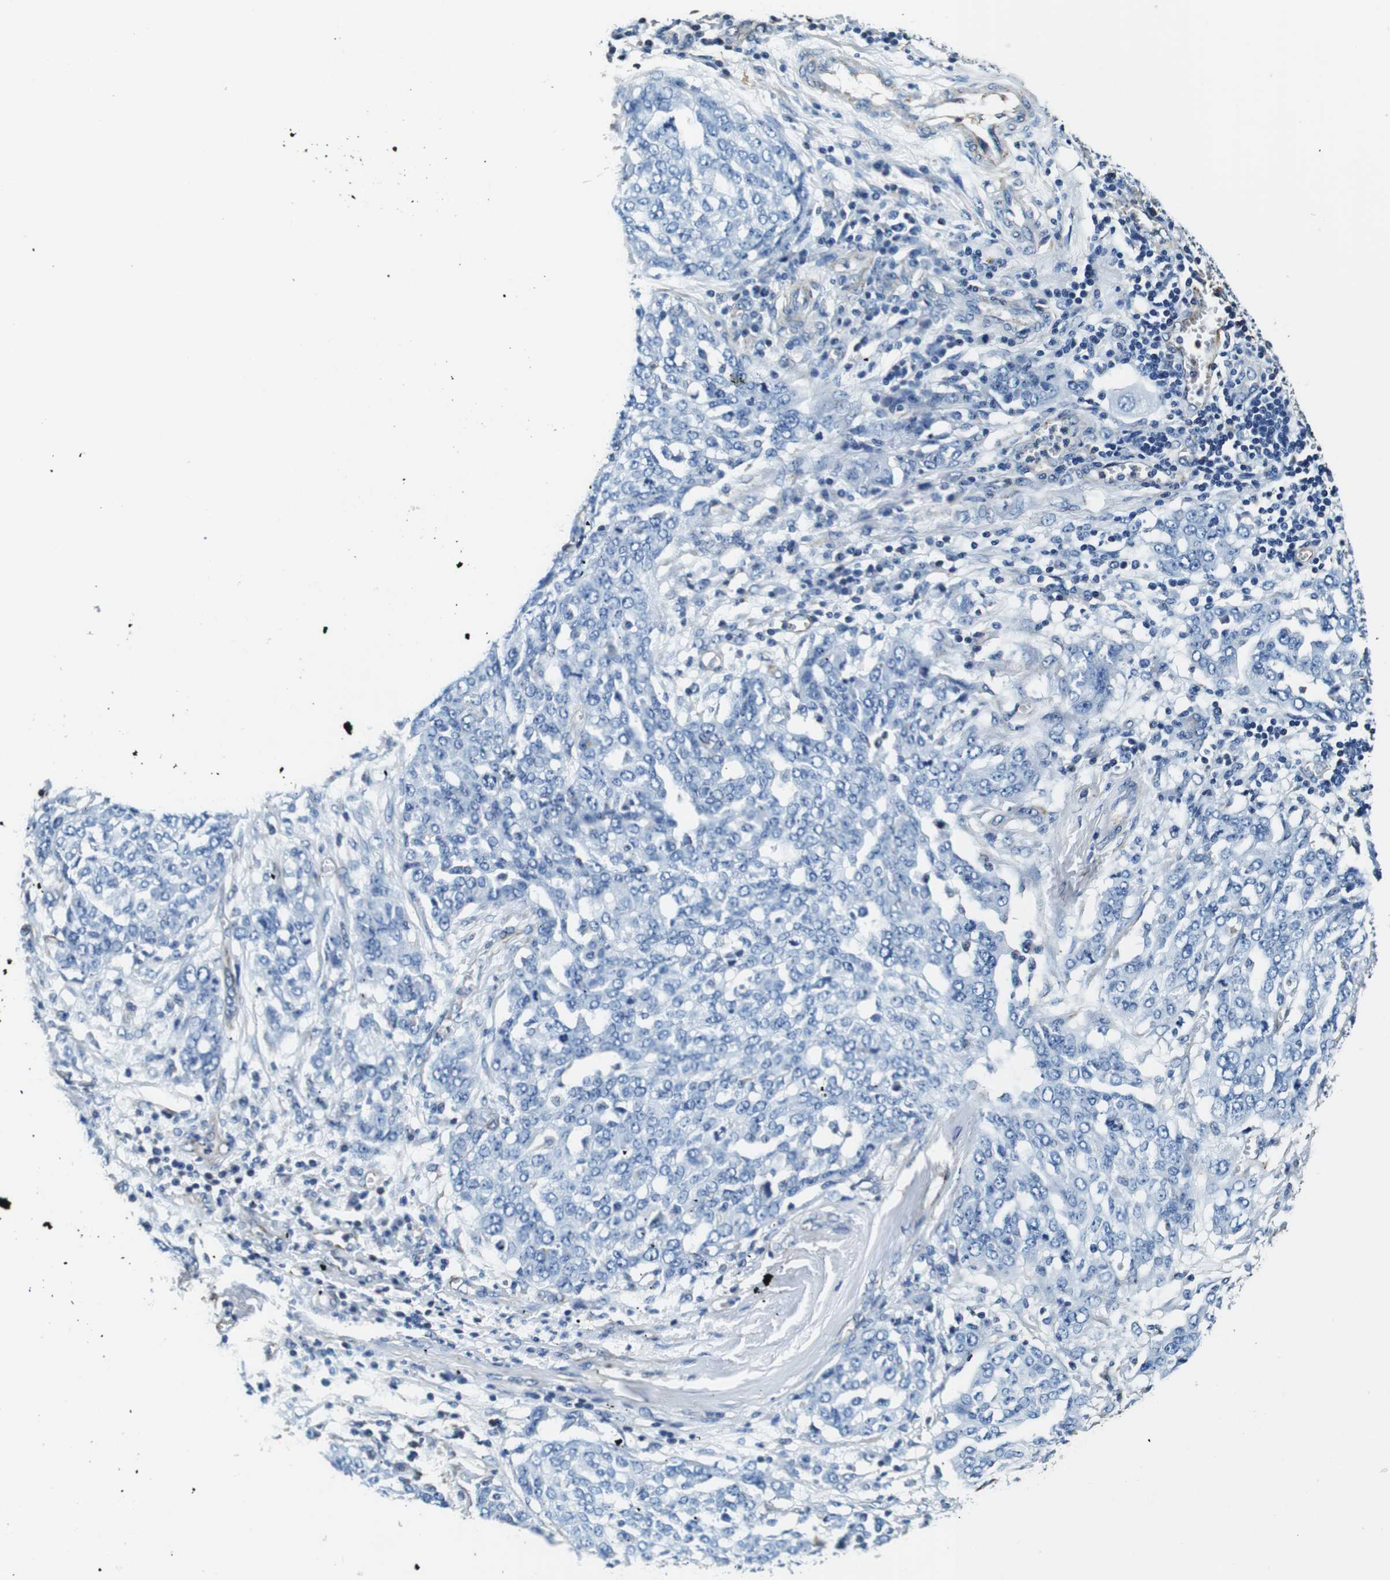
{"staining": {"intensity": "negative", "quantity": "none", "location": "none"}, "tissue": "ovarian cancer", "cell_type": "Tumor cells", "image_type": "cancer", "snomed": [{"axis": "morphology", "description": "Cystadenocarcinoma, serous, NOS"}, {"axis": "topography", "description": "Soft tissue"}, {"axis": "topography", "description": "Ovary"}], "caption": "DAB immunohistochemical staining of human ovarian cancer (serous cystadenocarcinoma) displays no significant staining in tumor cells.", "gene": "GJE1", "patient": {"sex": "female", "age": 57}}